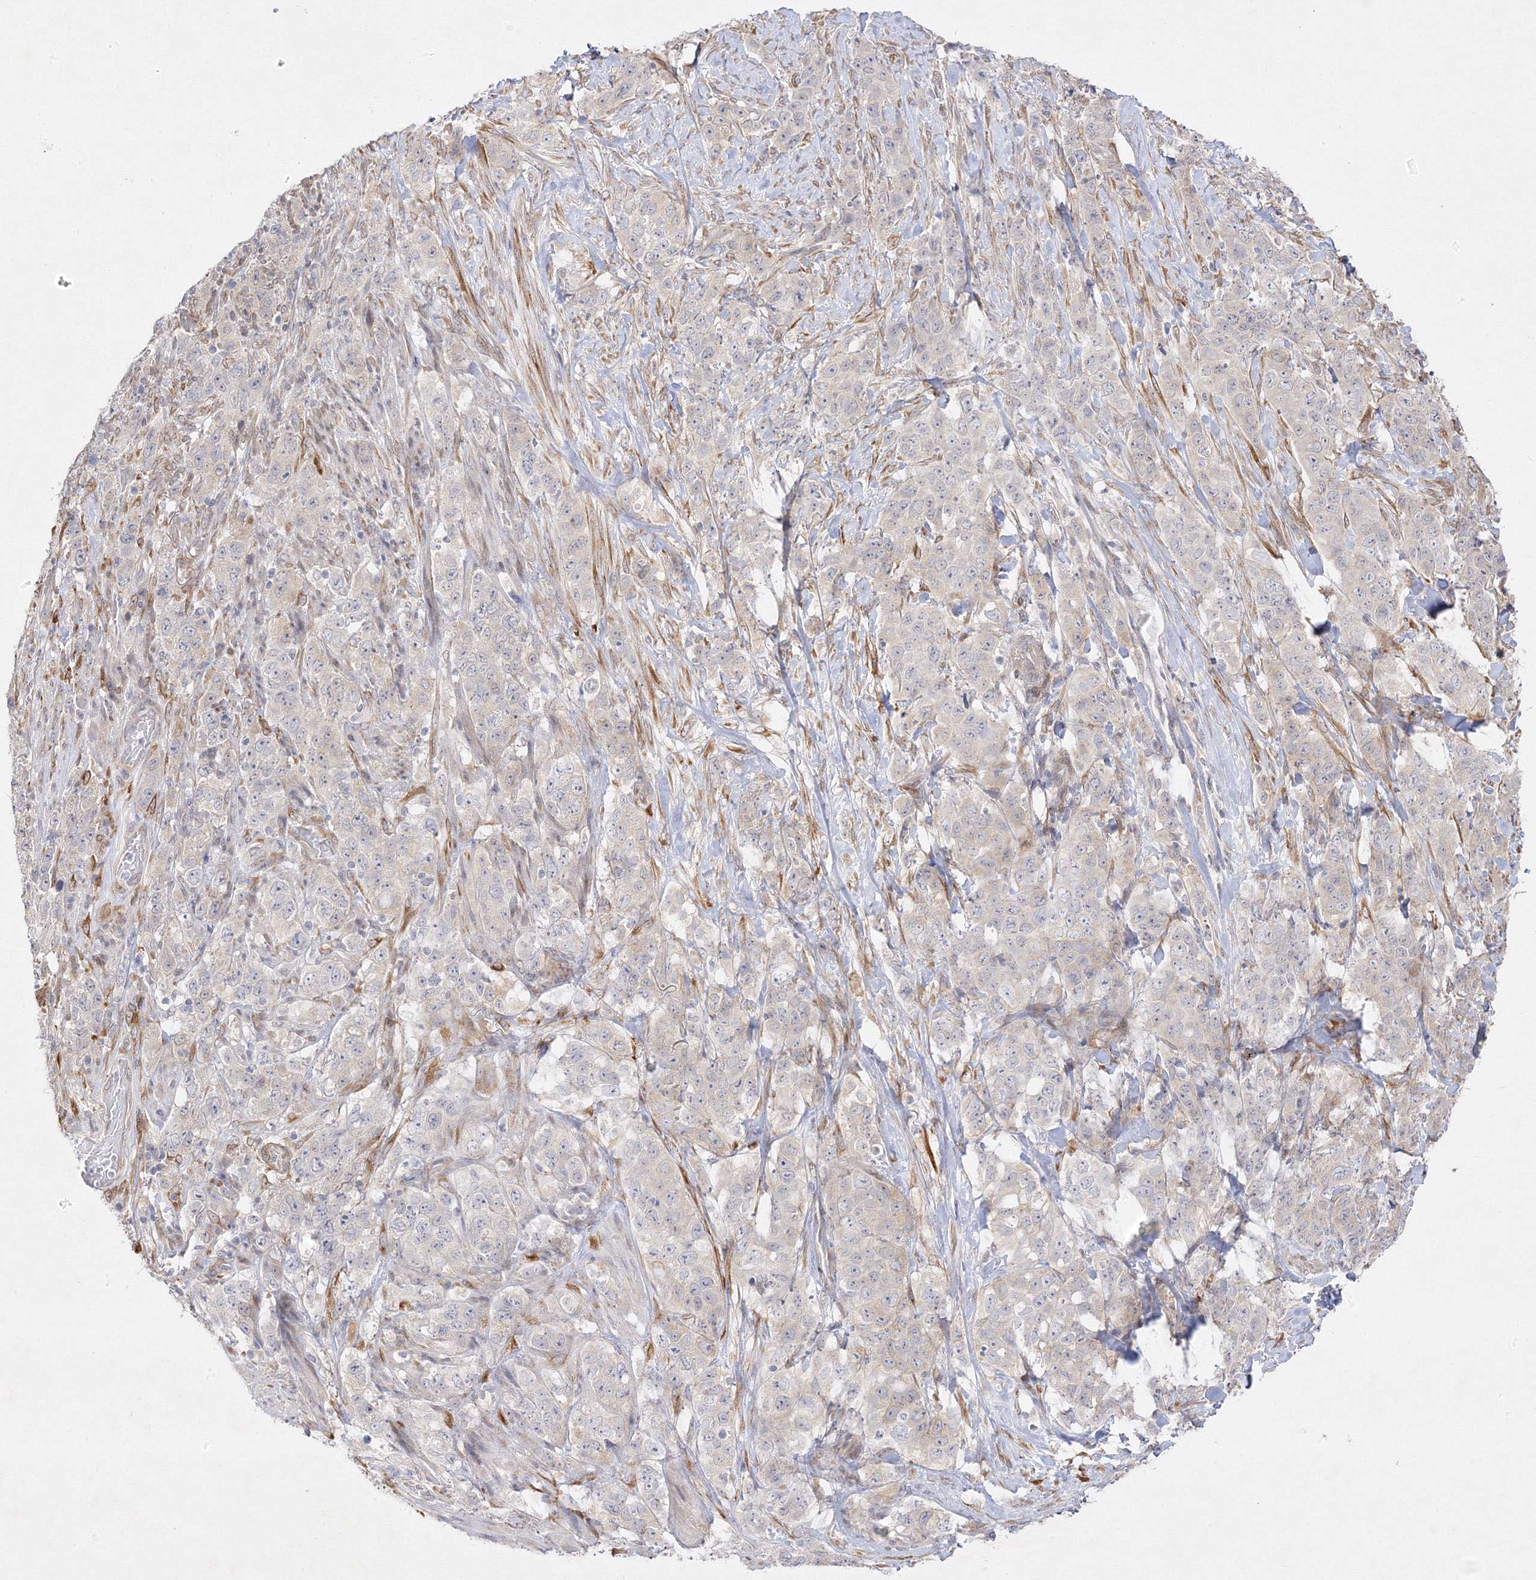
{"staining": {"intensity": "weak", "quantity": "<25%", "location": "cytoplasmic/membranous"}, "tissue": "stomach cancer", "cell_type": "Tumor cells", "image_type": "cancer", "snomed": [{"axis": "morphology", "description": "Adenocarcinoma, NOS"}, {"axis": "topography", "description": "Stomach"}], "caption": "A photomicrograph of stomach cancer (adenocarcinoma) stained for a protein reveals no brown staining in tumor cells. Nuclei are stained in blue.", "gene": "C2CD2", "patient": {"sex": "male", "age": 48}}